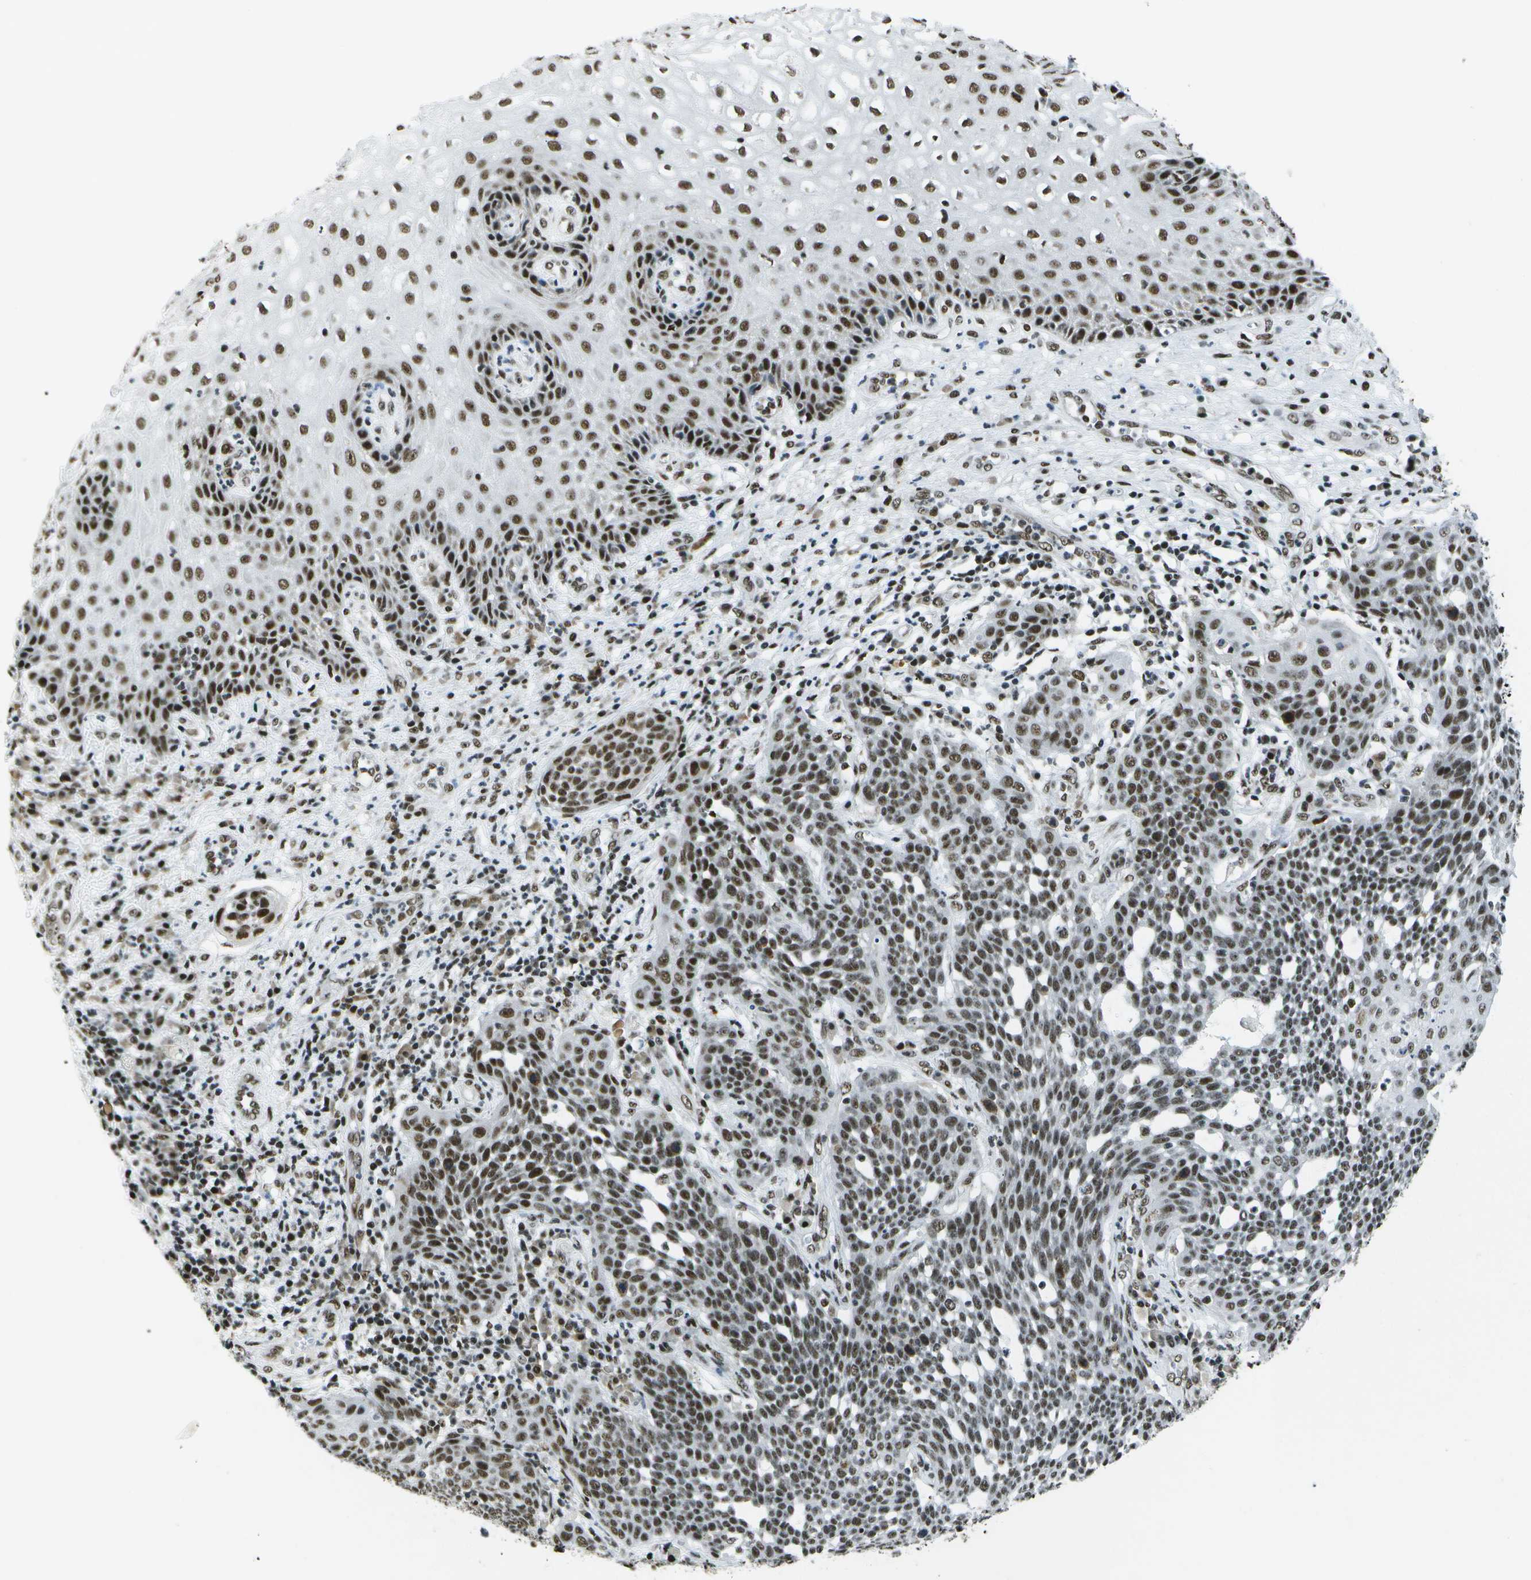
{"staining": {"intensity": "strong", "quantity": ">75%", "location": "nuclear"}, "tissue": "cervical cancer", "cell_type": "Tumor cells", "image_type": "cancer", "snomed": [{"axis": "morphology", "description": "Squamous cell carcinoma, NOS"}, {"axis": "topography", "description": "Cervix"}], "caption": "Immunohistochemistry (IHC) of squamous cell carcinoma (cervical) exhibits high levels of strong nuclear staining in approximately >75% of tumor cells.", "gene": "NSRP1", "patient": {"sex": "female", "age": 34}}